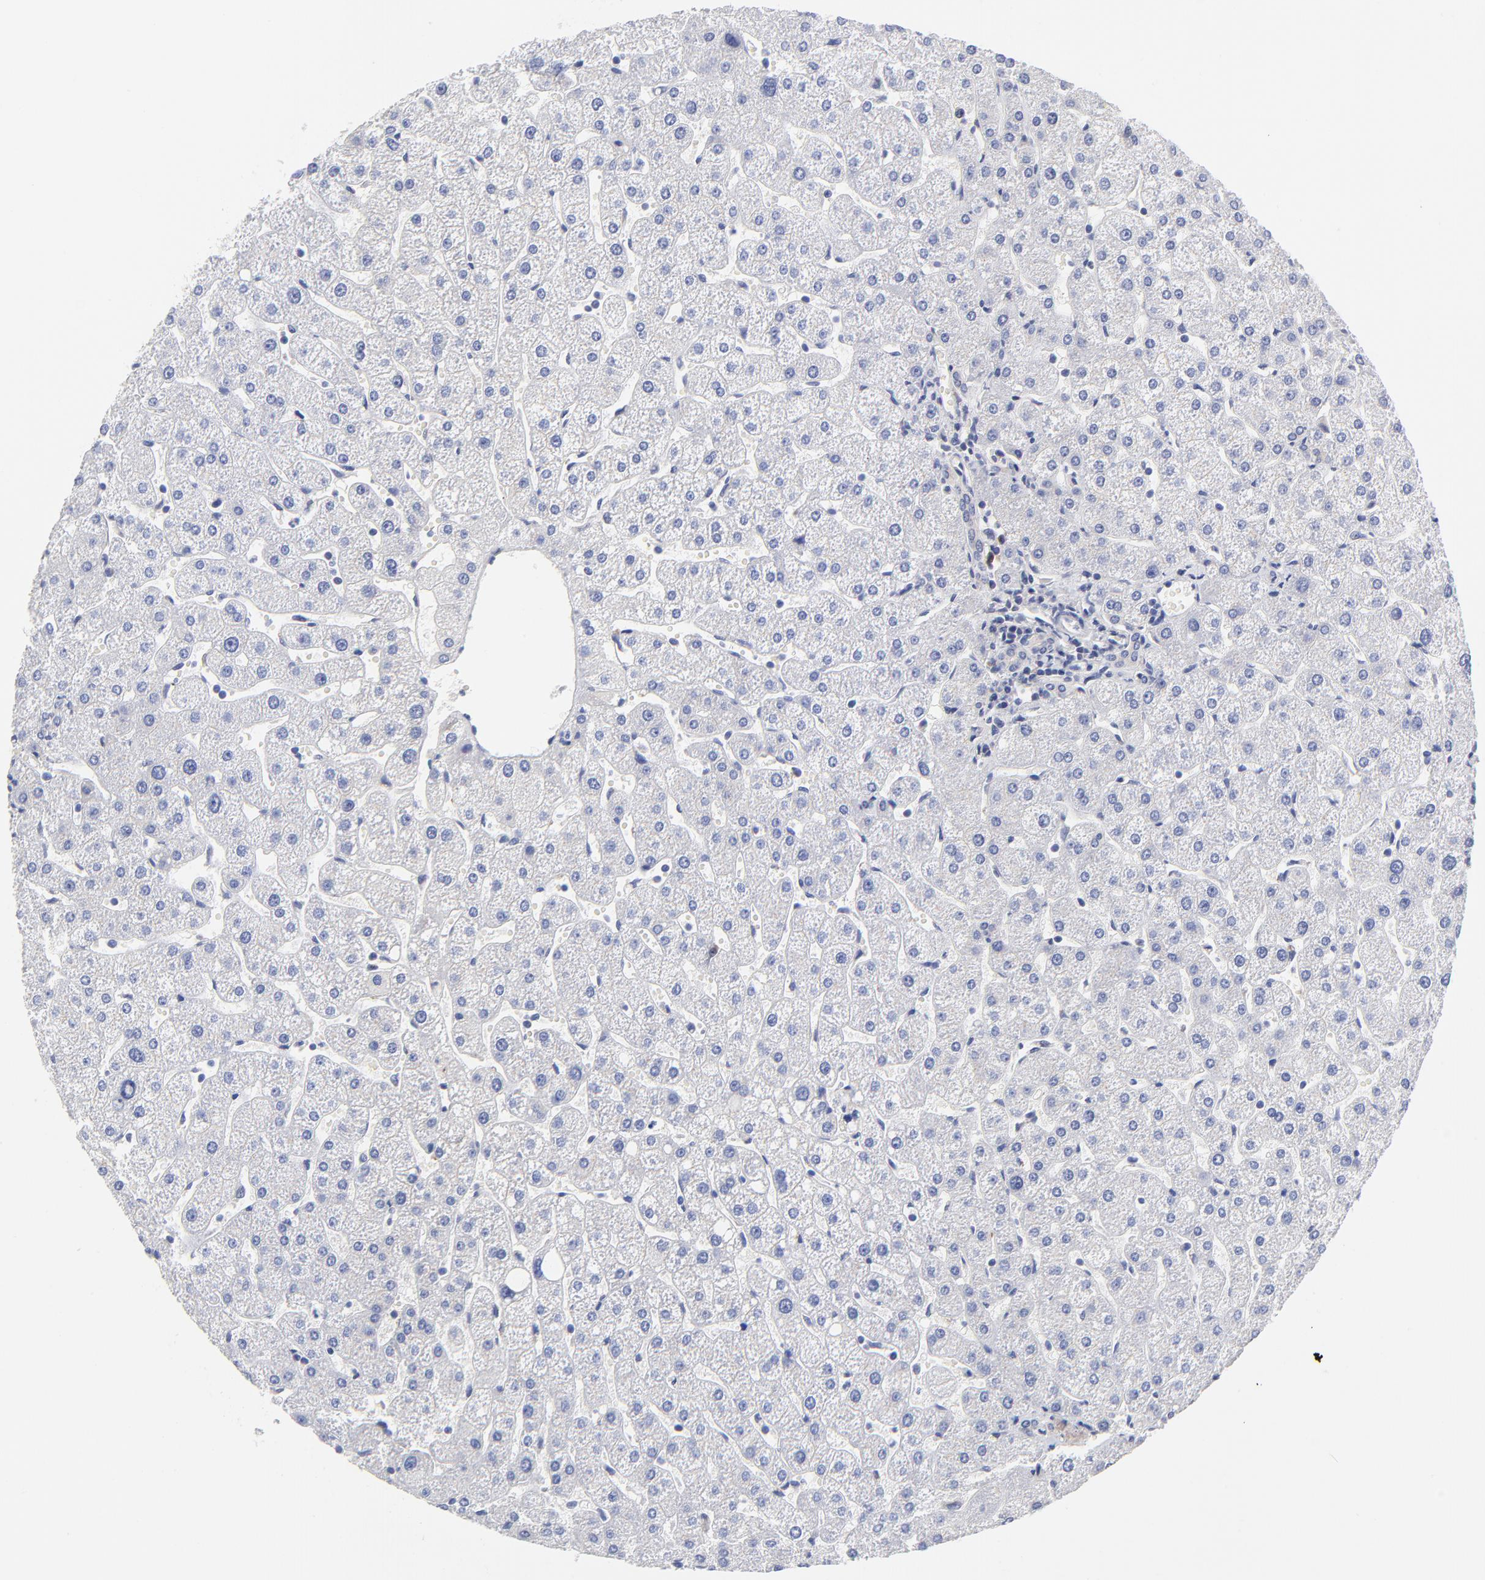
{"staining": {"intensity": "negative", "quantity": "none", "location": "none"}, "tissue": "liver", "cell_type": "Cholangiocytes", "image_type": "normal", "snomed": [{"axis": "morphology", "description": "Normal tissue, NOS"}, {"axis": "topography", "description": "Liver"}], "caption": "Cholangiocytes show no significant expression in normal liver. (DAB (3,3'-diaminobenzidine) immunohistochemistry visualized using brightfield microscopy, high magnification).", "gene": "LAX1", "patient": {"sex": "male", "age": 67}}